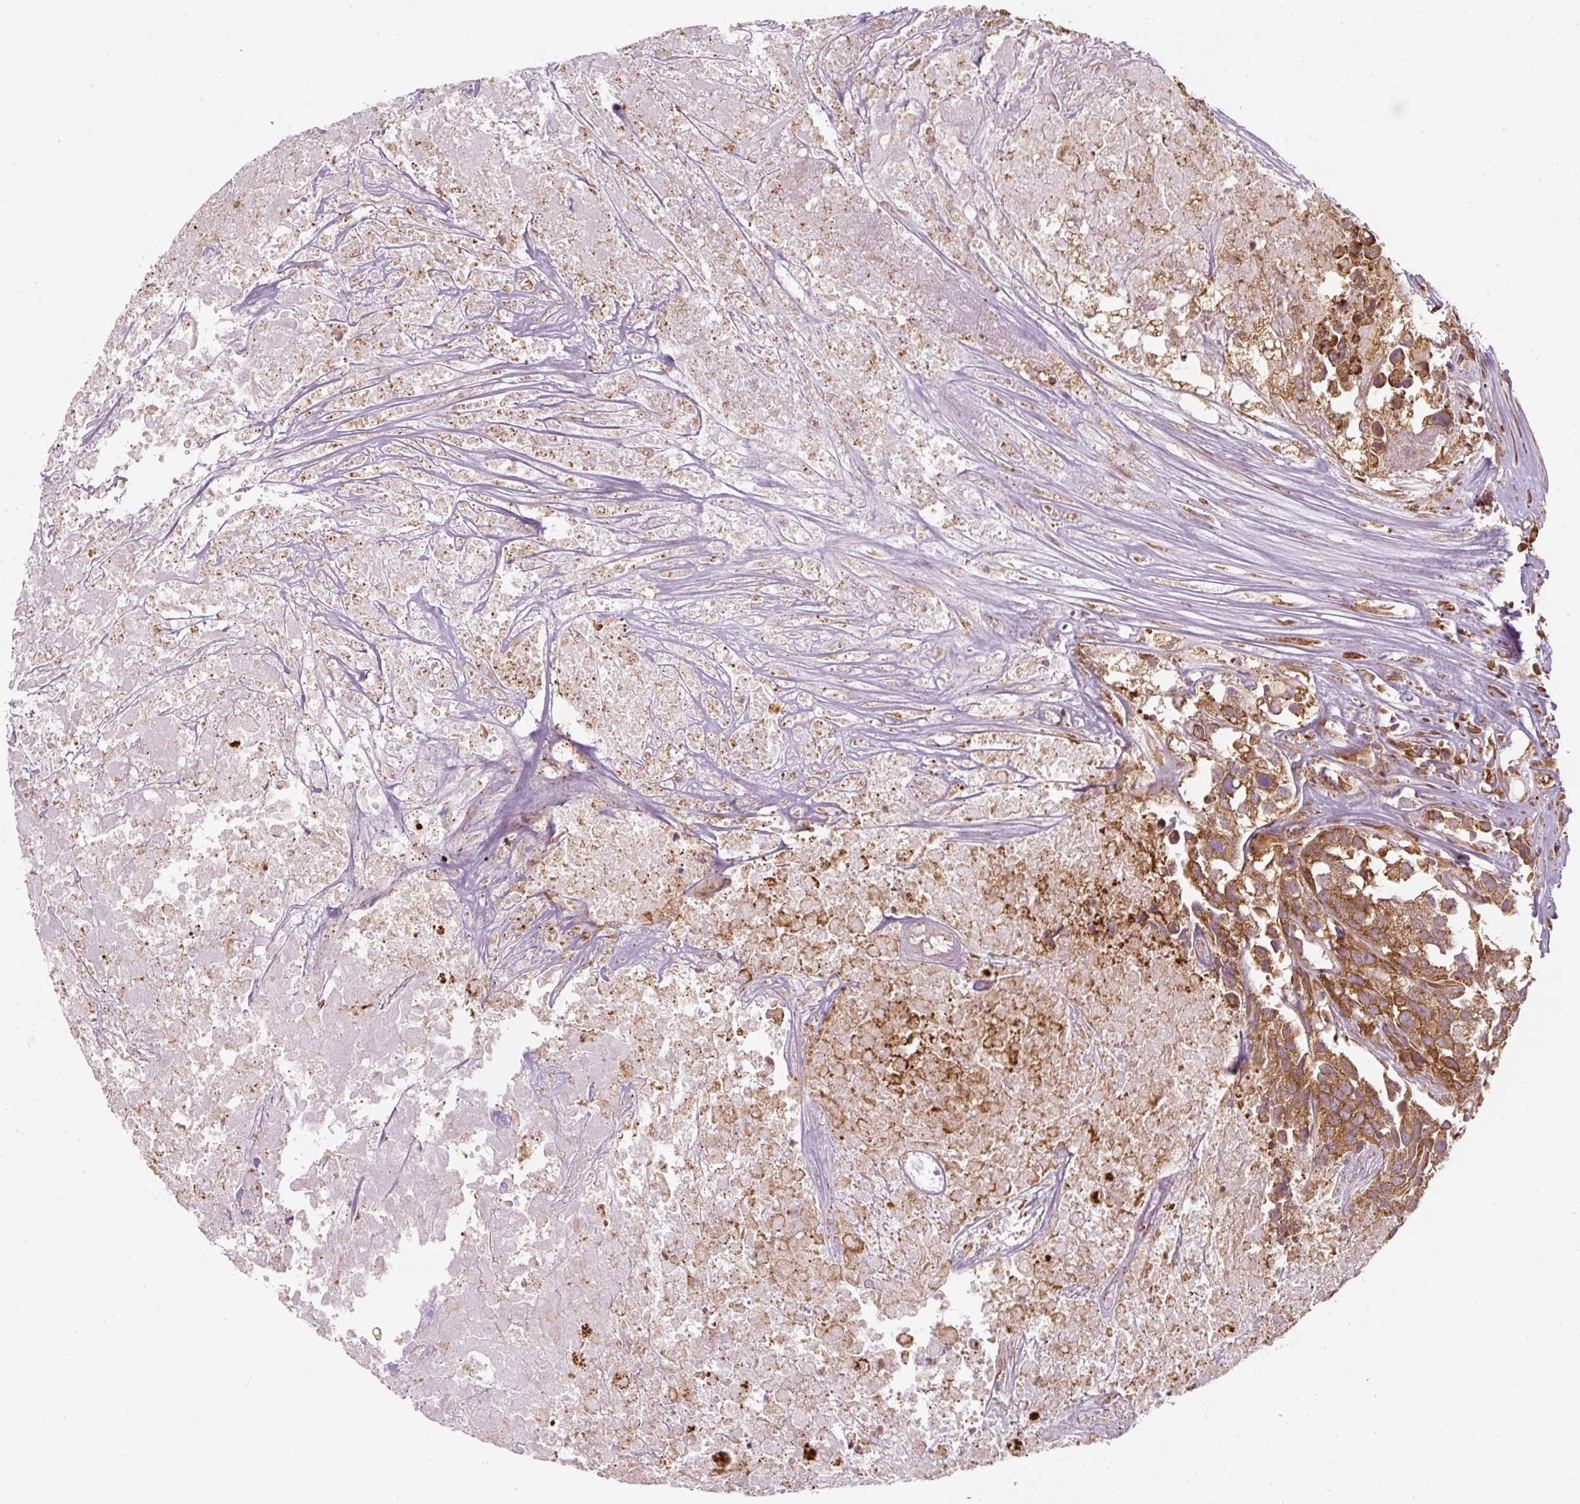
{"staining": {"intensity": "moderate", "quantity": ">75%", "location": "cytoplasmic/membranous,nuclear"}, "tissue": "urothelial cancer", "cell_type": "Tumor cells", "image_type": "cancer", "snomed": [{"axis": "morphology", "description": "Urothelial carcinoma, High grade"}, {"axis": "topography", "description": "Urinary bladder"}], "caption": "Approximately >75% of tumor cells in urothelial cancer show moderate cytoplasmic/membranous and nuclear protein expression as visualized by brown immunohistochemical staining.", "gene": "PRKCSH", "patient": {"sex": "female", "age": 75}}